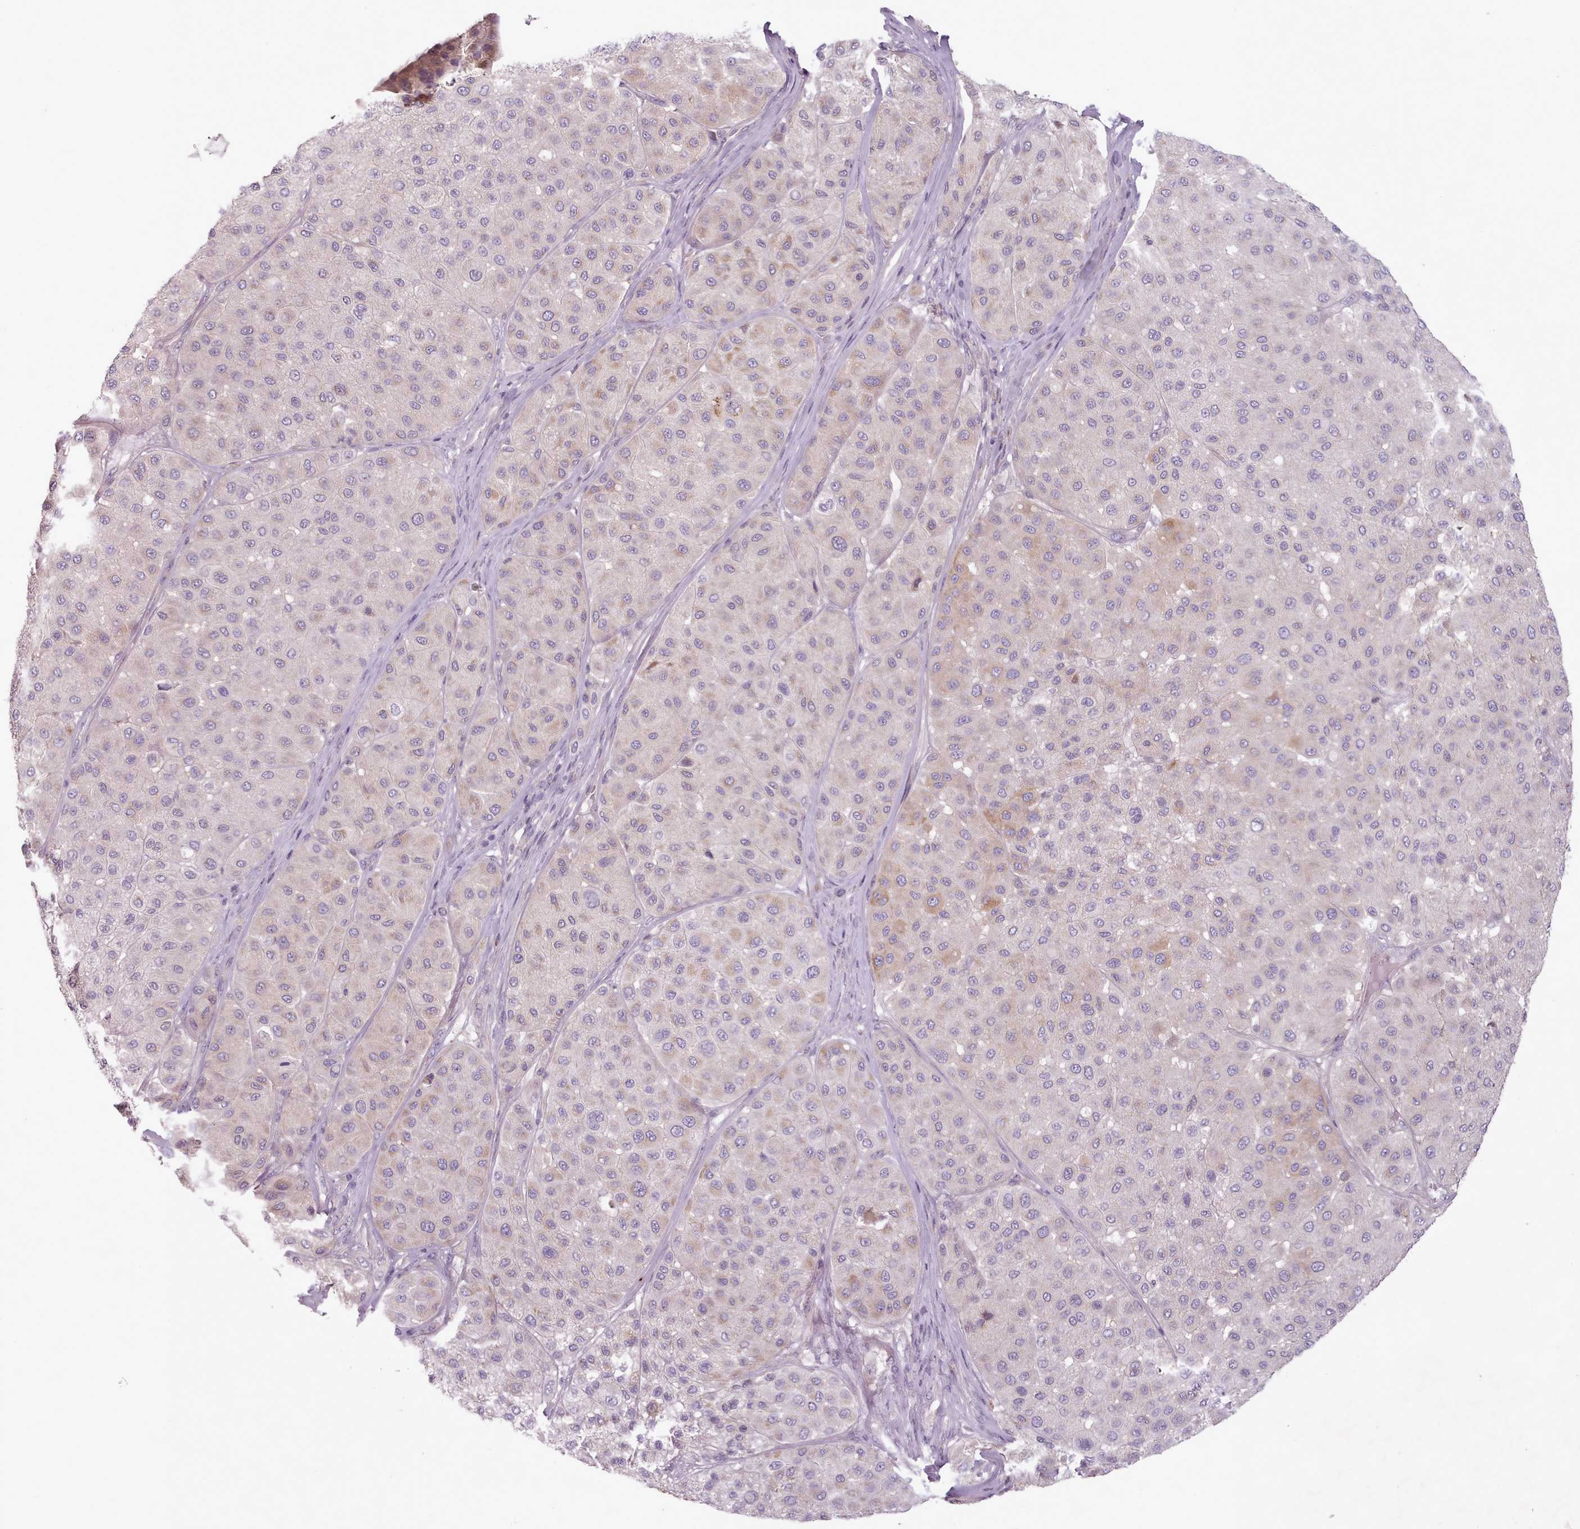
{"staining": {"intensity": "weak", "quantity": "<25%", "location": "cytoplasmic/membranous"}, "tissue": "melanoma", "cell_type": "Tumor cells", "image_type": "cancer", "snomed": [{"axis": "morphology", "description": "Malignant melanoma, Metastatic site"}, {"axis": "topography", "description": "Smooth muscle"}], "caption": "Immunohistochemical staining of malignant melanoma (metastatic site) exhibits no significant expression in tumor cells. Brightfield microscopy of immunohistochemistry (IHC) stained with DAB (brown) and hematoxylin (blue), captured at high magnification.", "gene": "LAPTM5", "patient": {"sex": "male", "age": 41}}